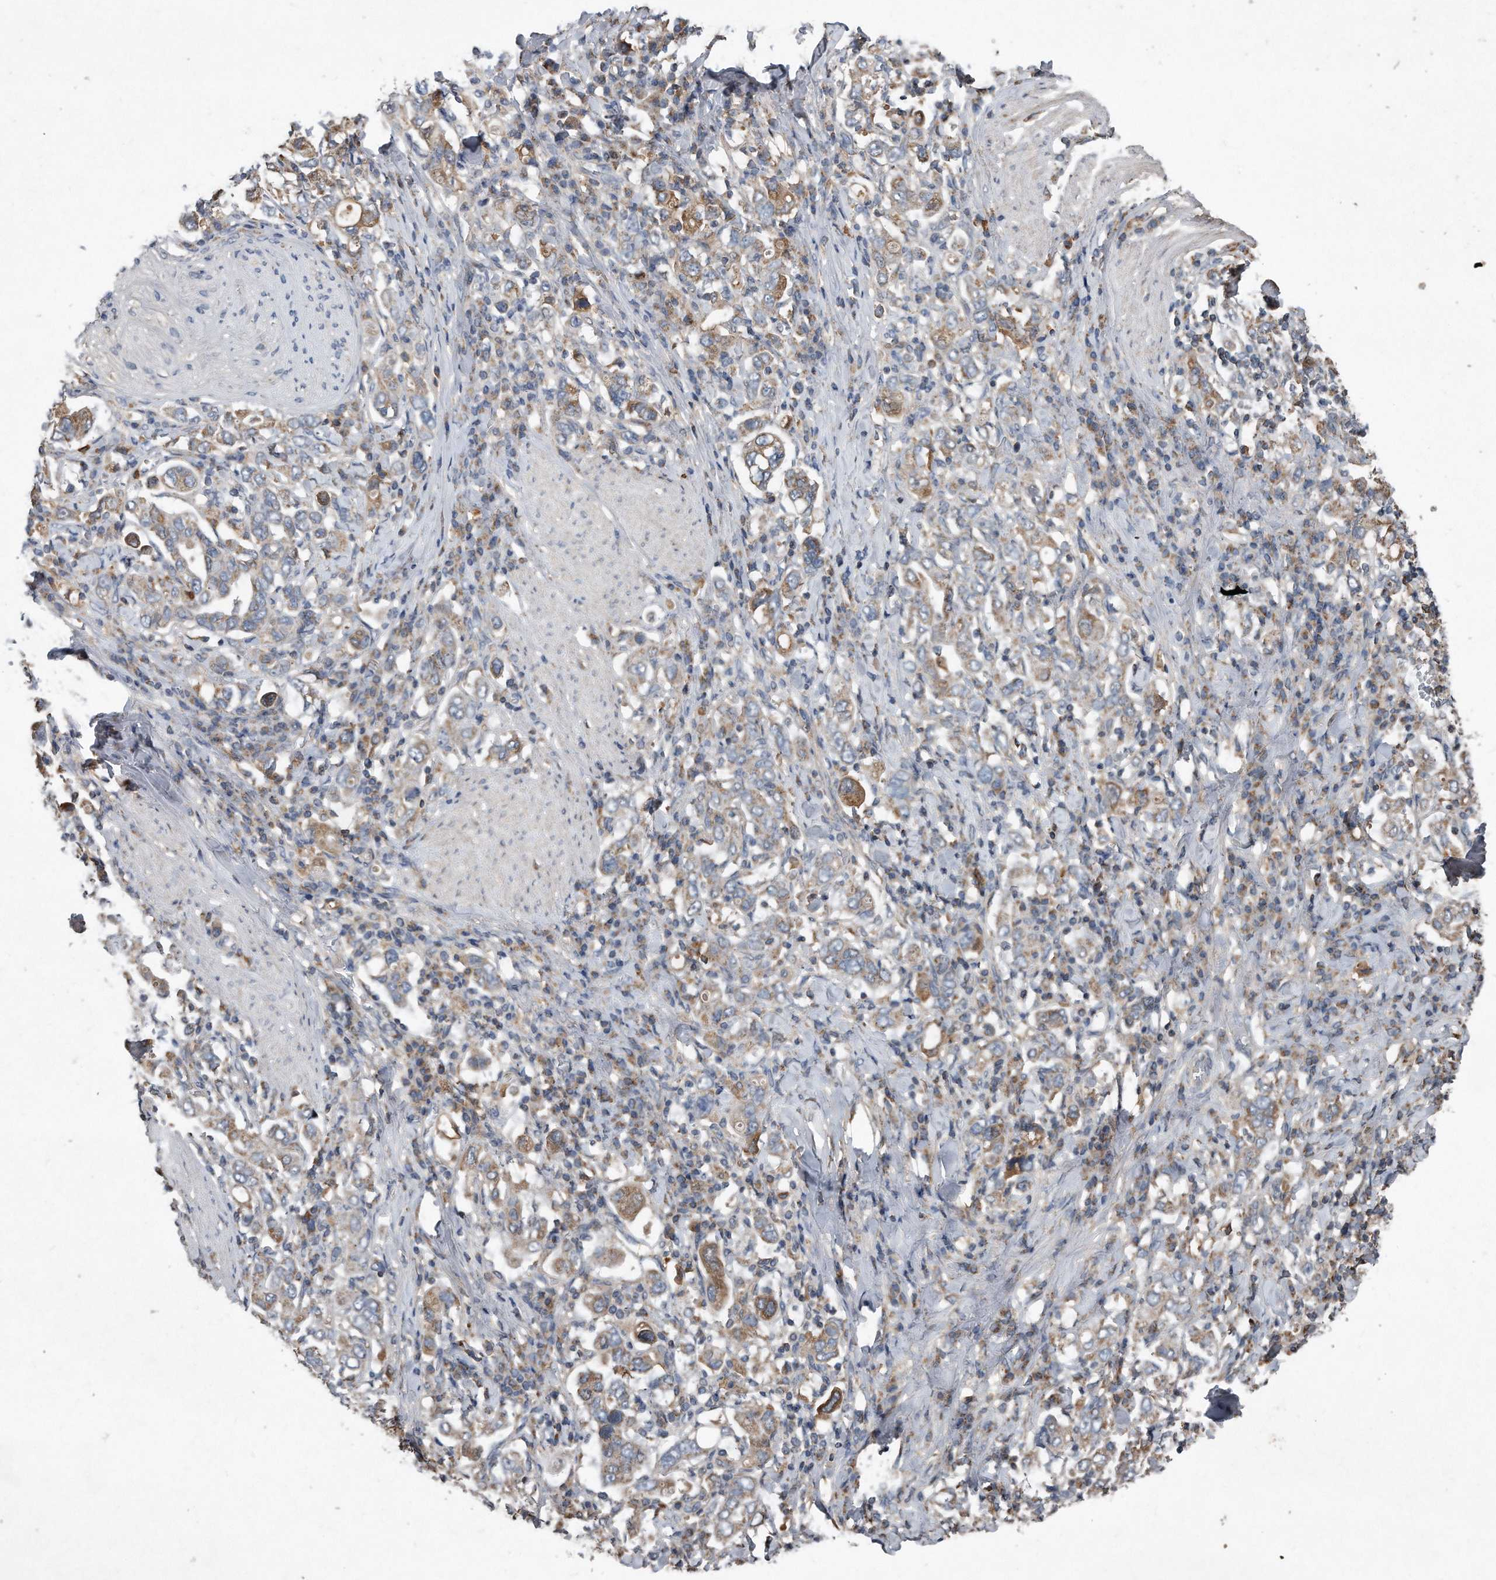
{"staining": {"intensity": "moderate", "quantity": "25%-75%", "location": "cytoplasmic/membranous"}, "tissue": "stomach cancer", "cell_type": "Tumor cells", "image_type": "cancer", "snomed": [{"axis": "morphology", "description": "Adenocarcinoma, NOS"}, {"axis": "topography", "description": "Stomach, upper"}], "caption": "A micrograph of stomach cancer stained for a protein displays moderate cytoplasmic/membranous brown staining in tumor cells.", "gene": "SDHA", "patient": {"sex": "male", "age": 62}}